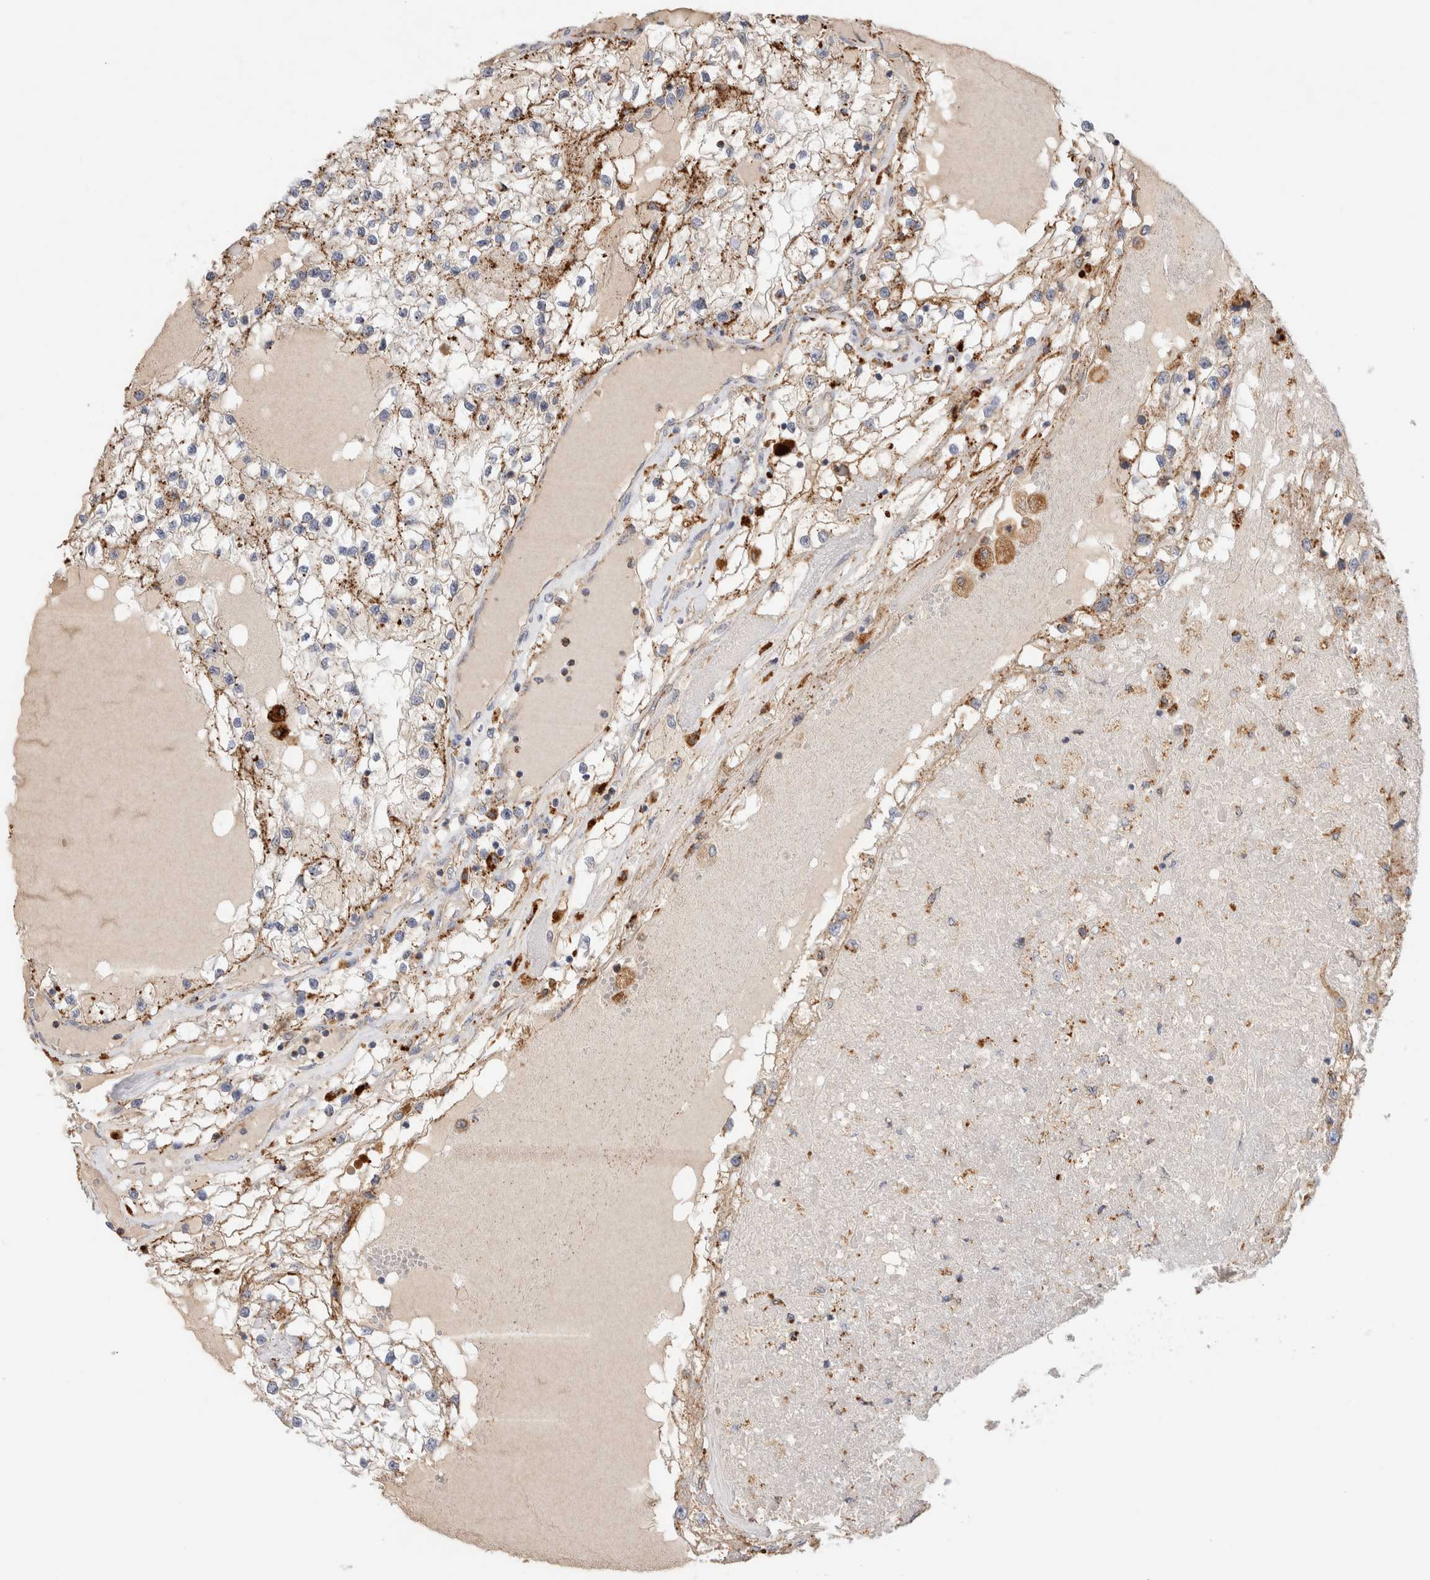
{"staining": {"intensity": "moderate", "quantity": ">75%", "location": "cytoplasmic/membranous"}, "tissue": "renal cancer", "cell_type": "Tumor cells", "image_type": "cancer", "snomed": [{"axis": "morphology", "description": "Adenocarcinoma, NOS"}, {"axis": "topography", "description": "Kidney"}], "caption": "There is medium levels of moderate cytoplasmic/membranous staining in tumor cells of renal cancer (adenocarcinoma), as demonstrated by immunohistochemical staining (brown color).", "gene": "GNS", "patient": {"sex": "male", "age": 68}}